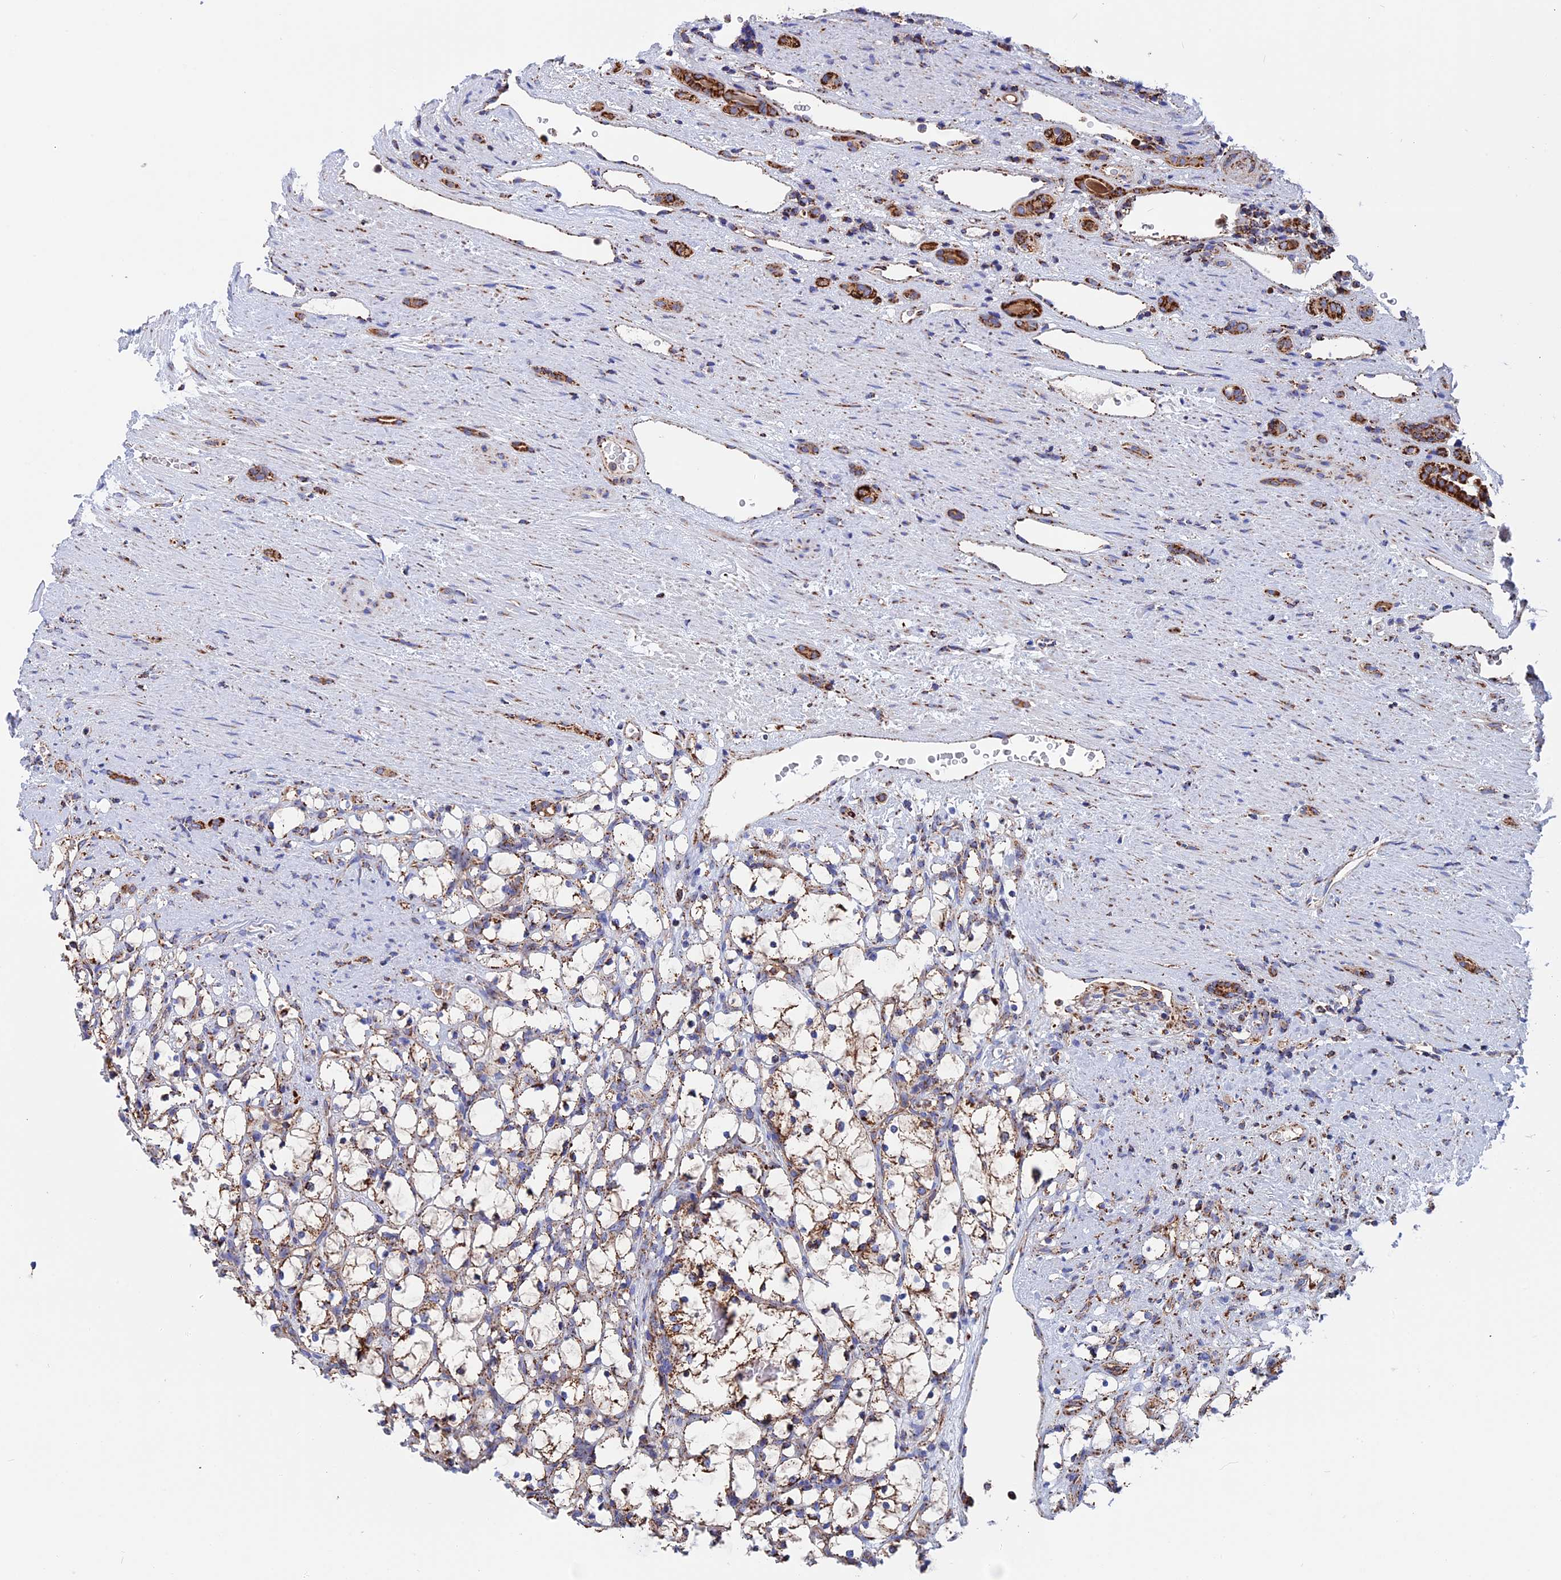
{"staining": {"intensity": "moderate", "quantity": "25%-75%", "location": "cytoplasmic/membranous"}, "tissue": "renal cancer", "cell_type": "Tumor cells", "image_type": "cancer", "snomed": [{"axis": "morphology", "description": "Adenocarcinoma, NOS"}, {"axis": "topography", "description": "Kidney"}], "caption": "Protein staining of renal cancer (adenocarcinoma) tissue exhibits moderate cytoplasmic/membranous expression in about 25%-75% of tumor cells. The staining is performed using DAB (3,3'-diaminobenzidine) brown chromogen to label protein expression. The nuclei are counter-stained blue using hematoxylin.", "gene": "WDR83", "patient": {"sex": "female", "age": 69}}